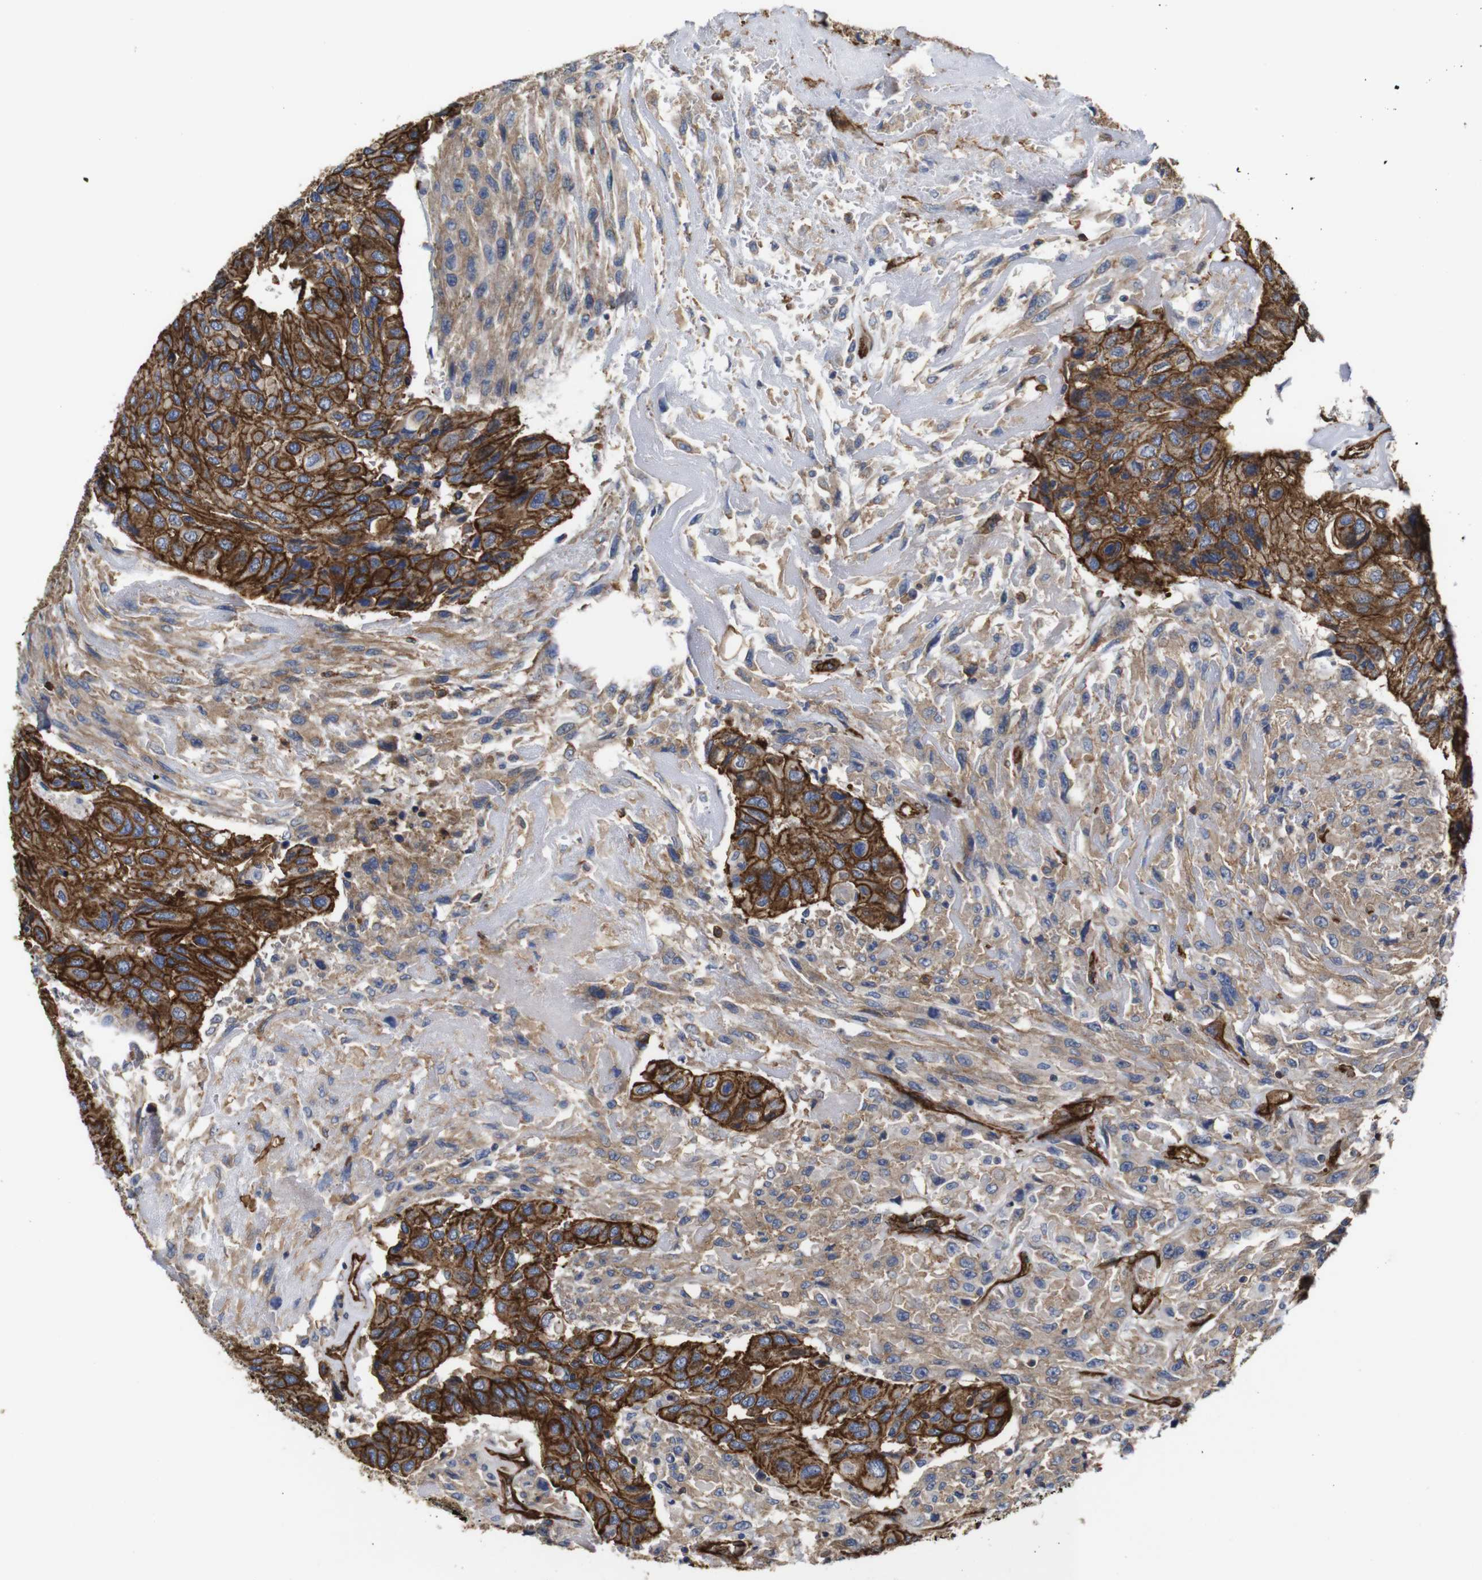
{"staining": {"intensity": "strong", "quantity": ">75%", "location": "cytoplasmic/membranous"}, "tissue": "urothelial cancer", "cell_type": "Tumor cells", "image_type": "cancer", "snomed": [{"axis": "morphology", "description": "Urothelial carcinoma, High grade"}, {"axis": "topography", "description": "Urinary bladder"}], "caption": "Immunohistochemical staining of human high-grade urothelial carcinoma shows high levels of strong cytoplasmic/membranous protein positivity in approximately >75% of tumor cells. (DAB IHC, brown staining for protein, blue staining for nuclei).", "gene": "SPTBN1", "patient": {"sex": "male", "age": 66}}